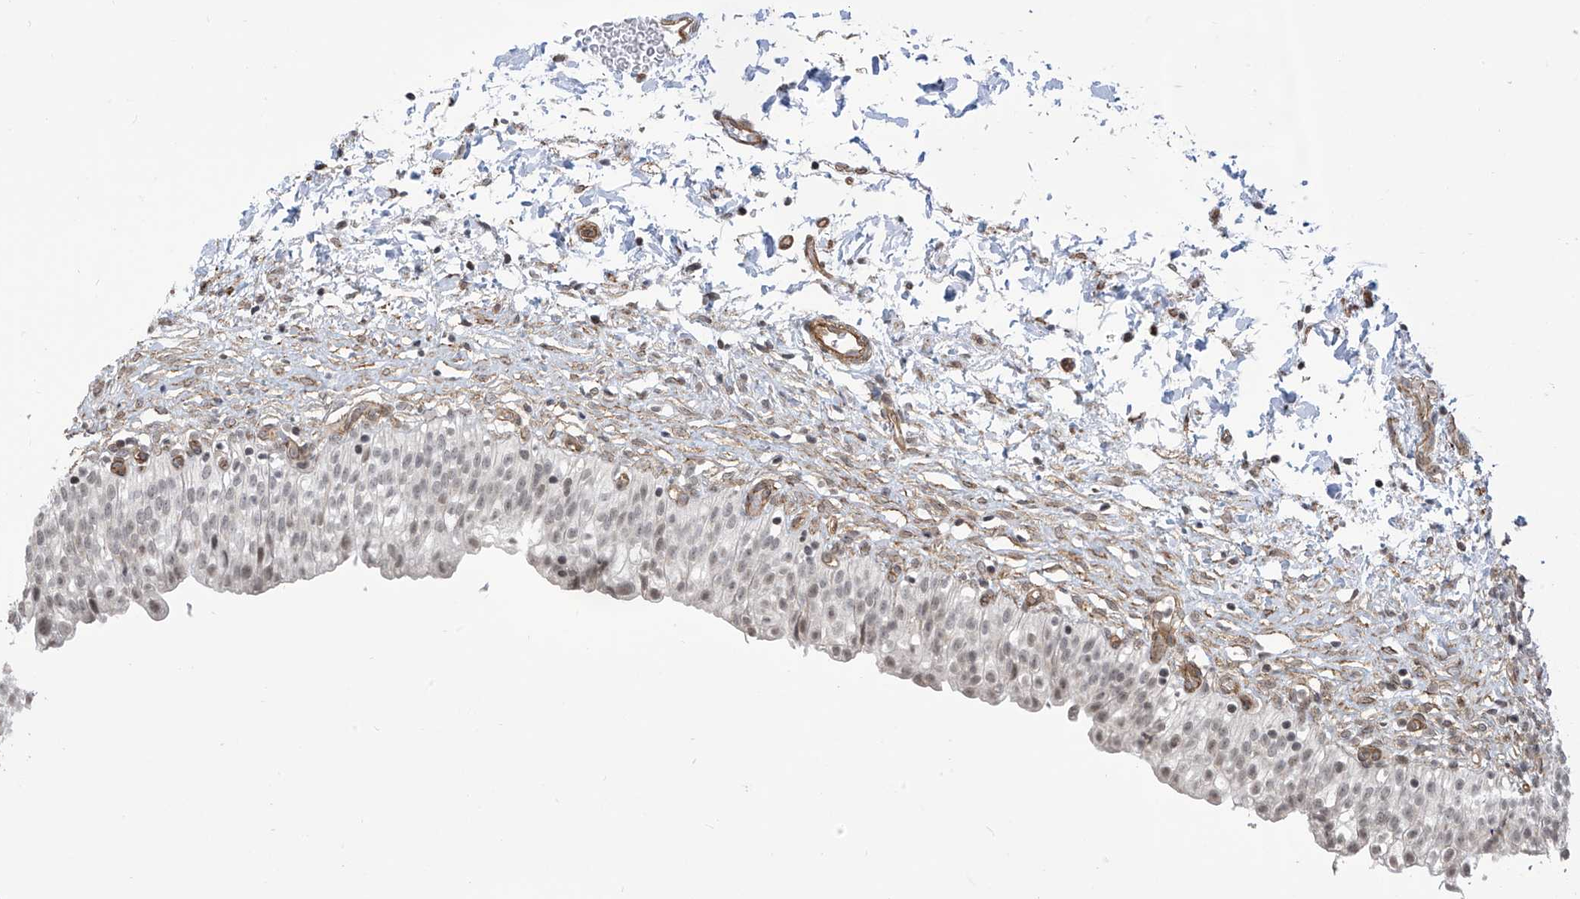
{"staining": {"intensity": "weak", "quantity": ">75%", "location": "nuclear"}, "tissue": "urinary bladder", "cell_type": "Urothelial cells", "image_type": "normal", "snomed": [{"axis": "morphology", "description": "Normal tissue, NOS"}, {"axis": "topography", "description": "Urinary bladder"}], "caption": "Urothelial cells display low levels of weak nuclear staining in approximately >75% of cells in benign urinary bladder. (DAB IHC, brown staining for protein, blue staining for nuclei).", "gene": "METAP1D", "patient": {"sex": "male", "age": 55}}